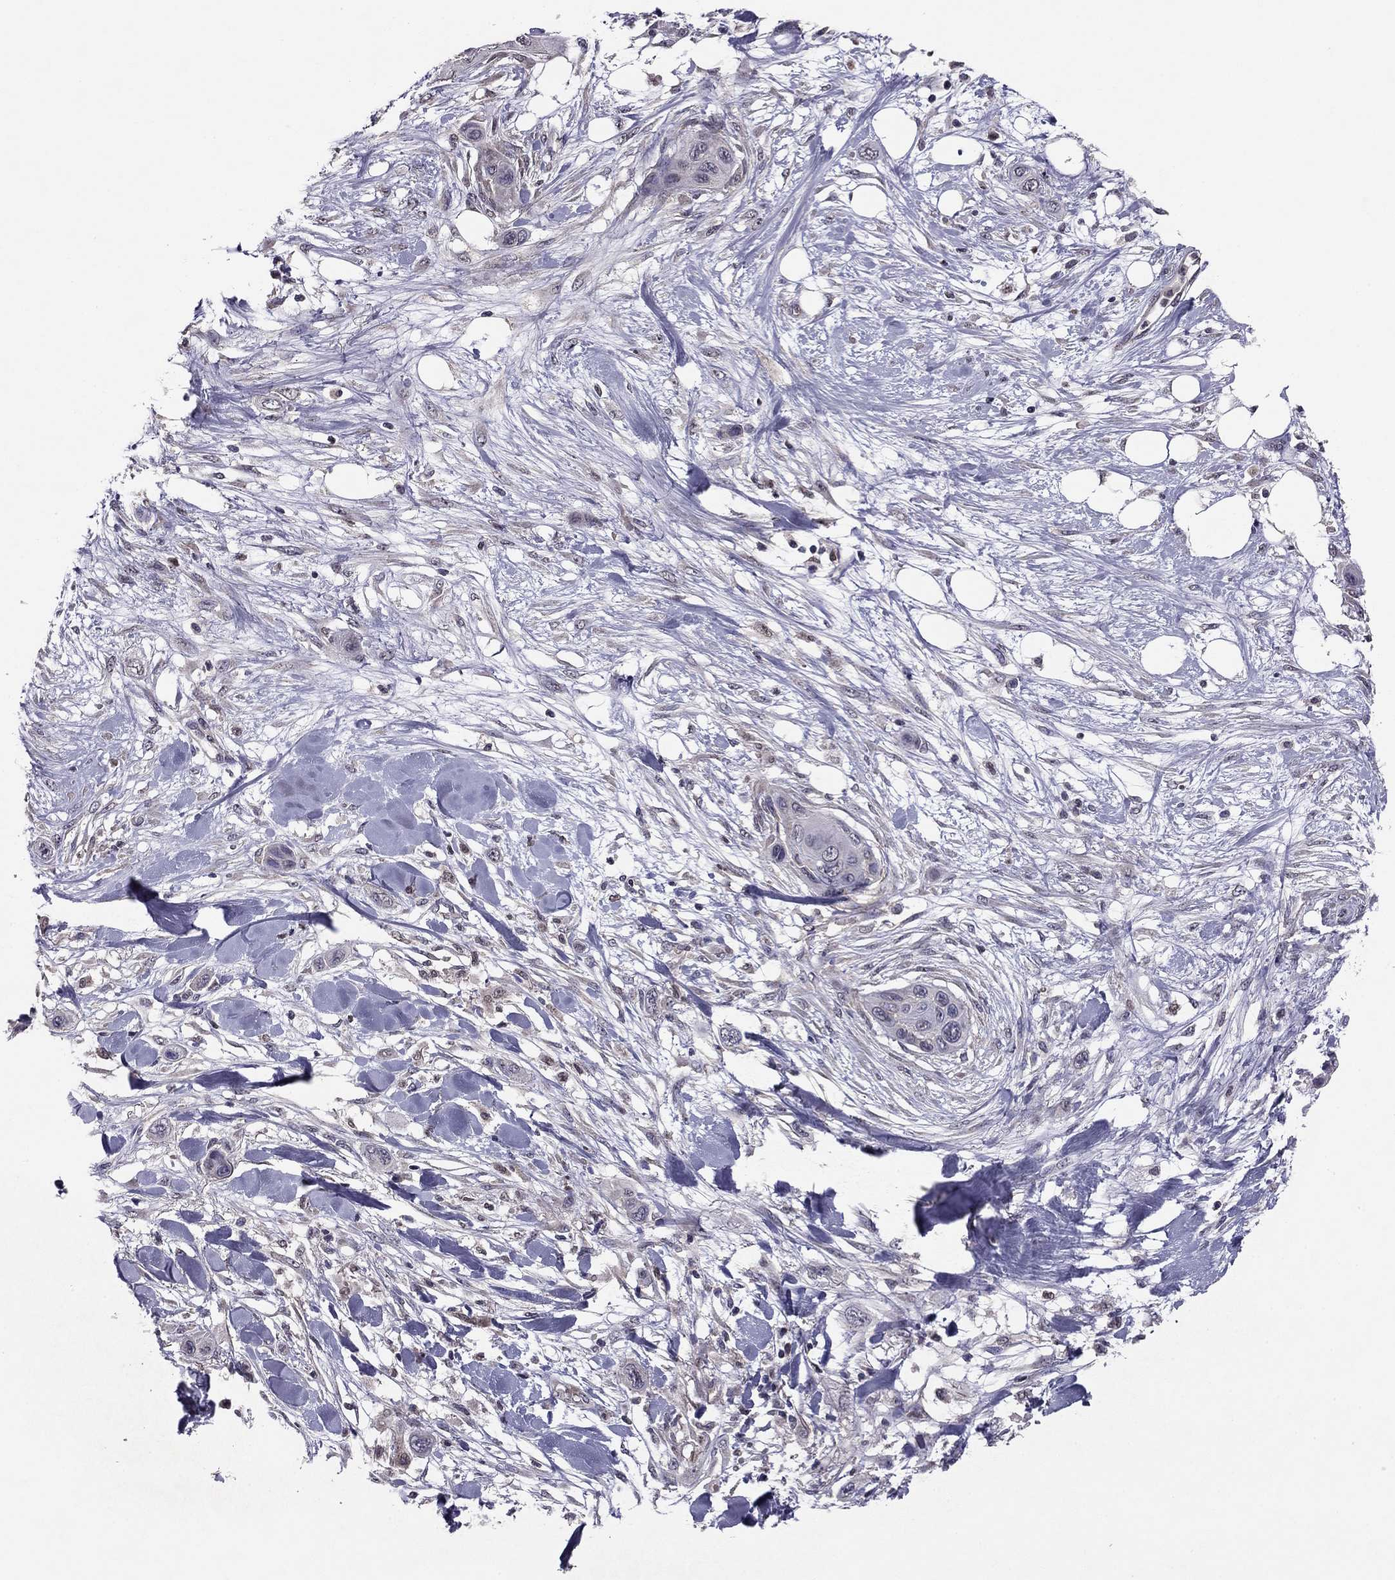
{"staining": {"intensity": "negative", "quantity": "none", "location": "none"}, "tissue": "skin cancer", "cell_type": "Tumor cells", "image_type": "cancer", "snomed": [{"axis": "morphology", "description": "Squamous cell carcinoma, NOS"}, {"axis": "topography", "description": "Skin"}], "caption": "This is an immunohistochemistry (IHC) histopathology image of skin cancer (squamous cell carcinoma). There is no positivity in tumor cells.", "gene": "HCN1", "patient": {"sex": "male", "age": 79}}